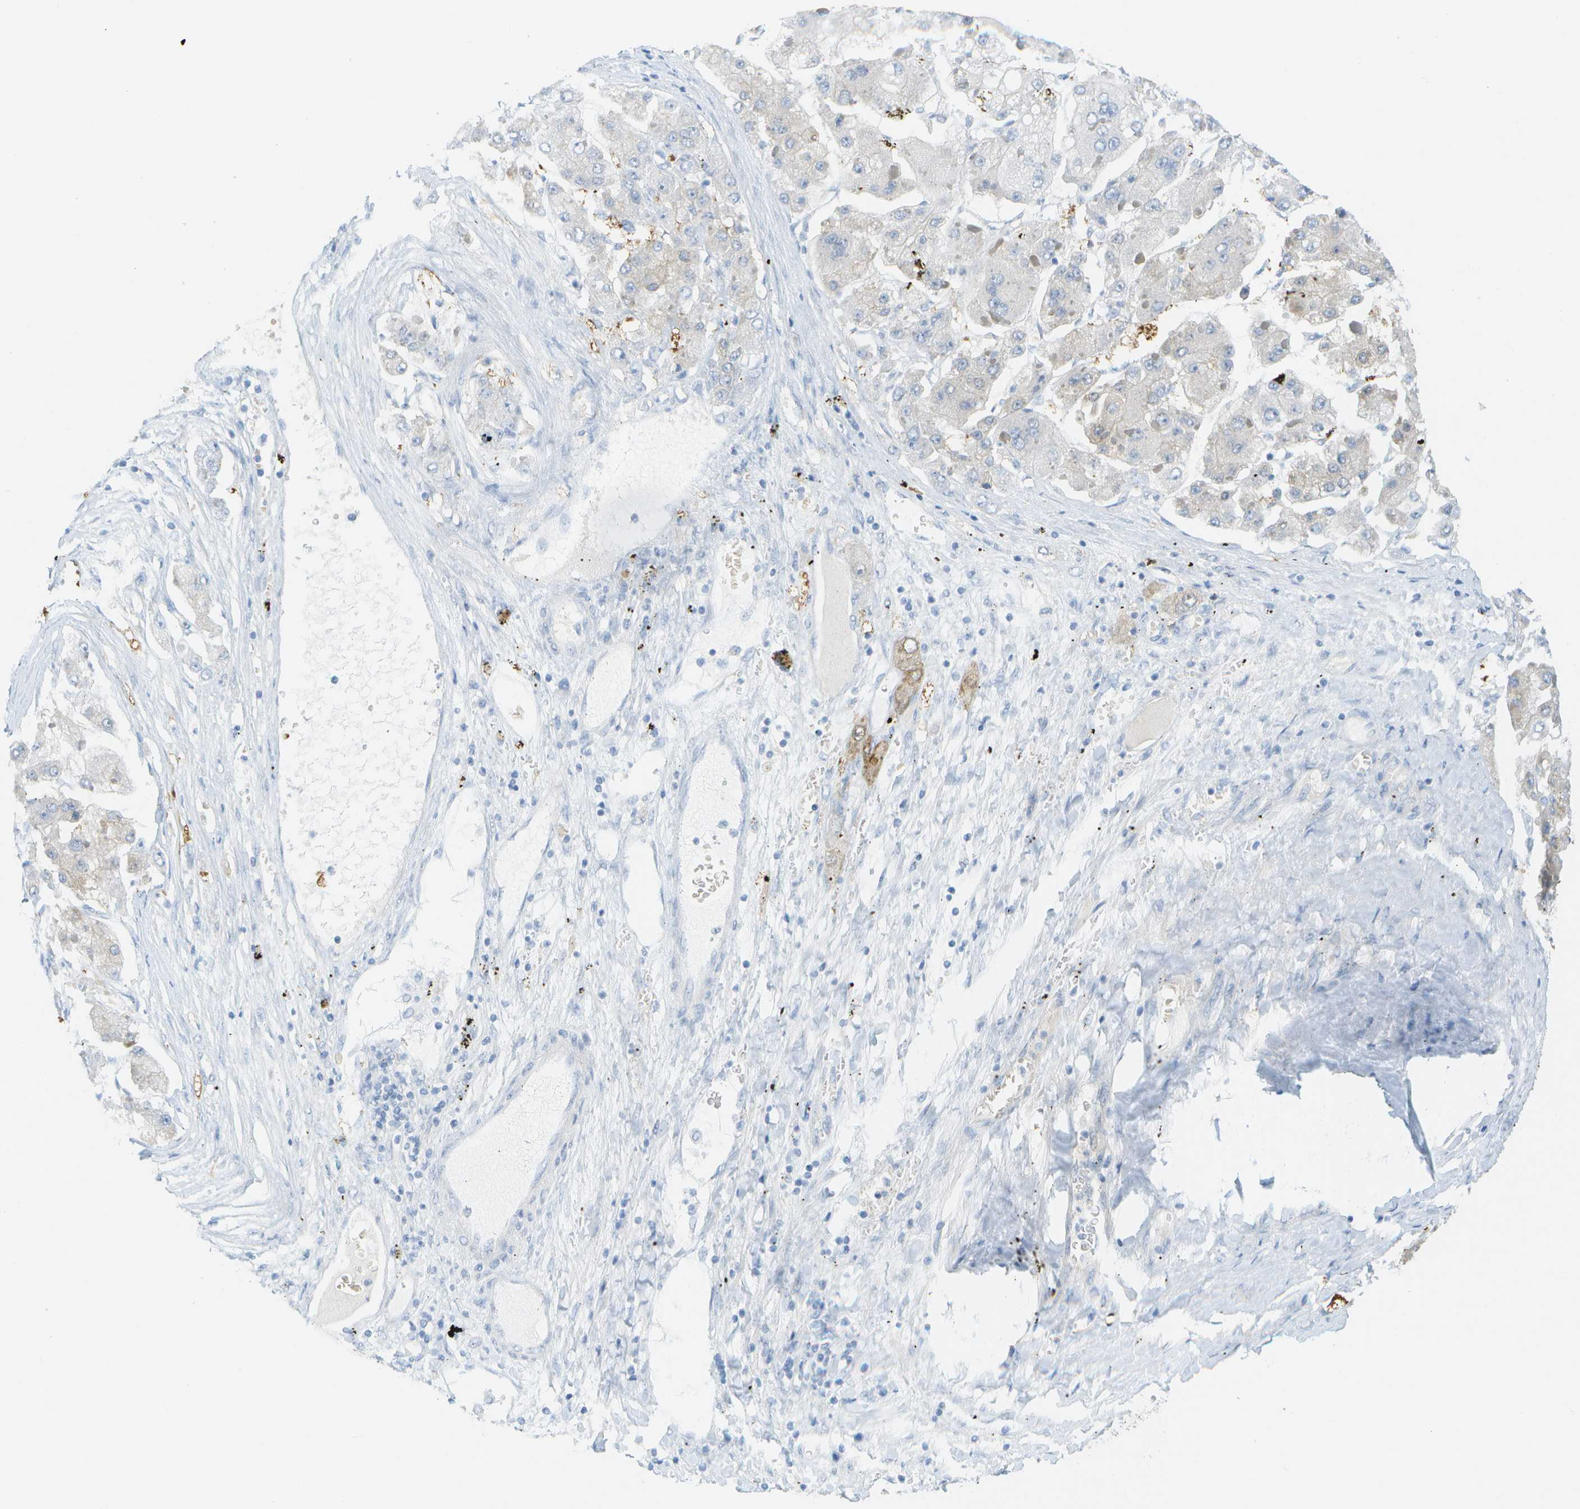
{"staining": {"intensity": "moderate", "quantity": "<25%", "location": "cytoplasmic/membranous"}, "tissue": "liver cancer", "cell_type": "Tumor cells", "image_type": "cancer", "snomed": [{"axis": "morphology", "description": "Carcinoma, Hepatocellular, NOS"}, {"axis": "topography", "description": "Liver"}], "caption": "Immunohistochemistry image of neoplastic tissue: liver cancer stained using immunohistochemistry demonstrates low levels of moderate protein expression localized specifically in the cytoplasmic/membranous of tumor cells, appearing as a cytoplasmic/membranous brown color.", "gene": "CUL9", "patient": {"sex": "female", "age": 73}}